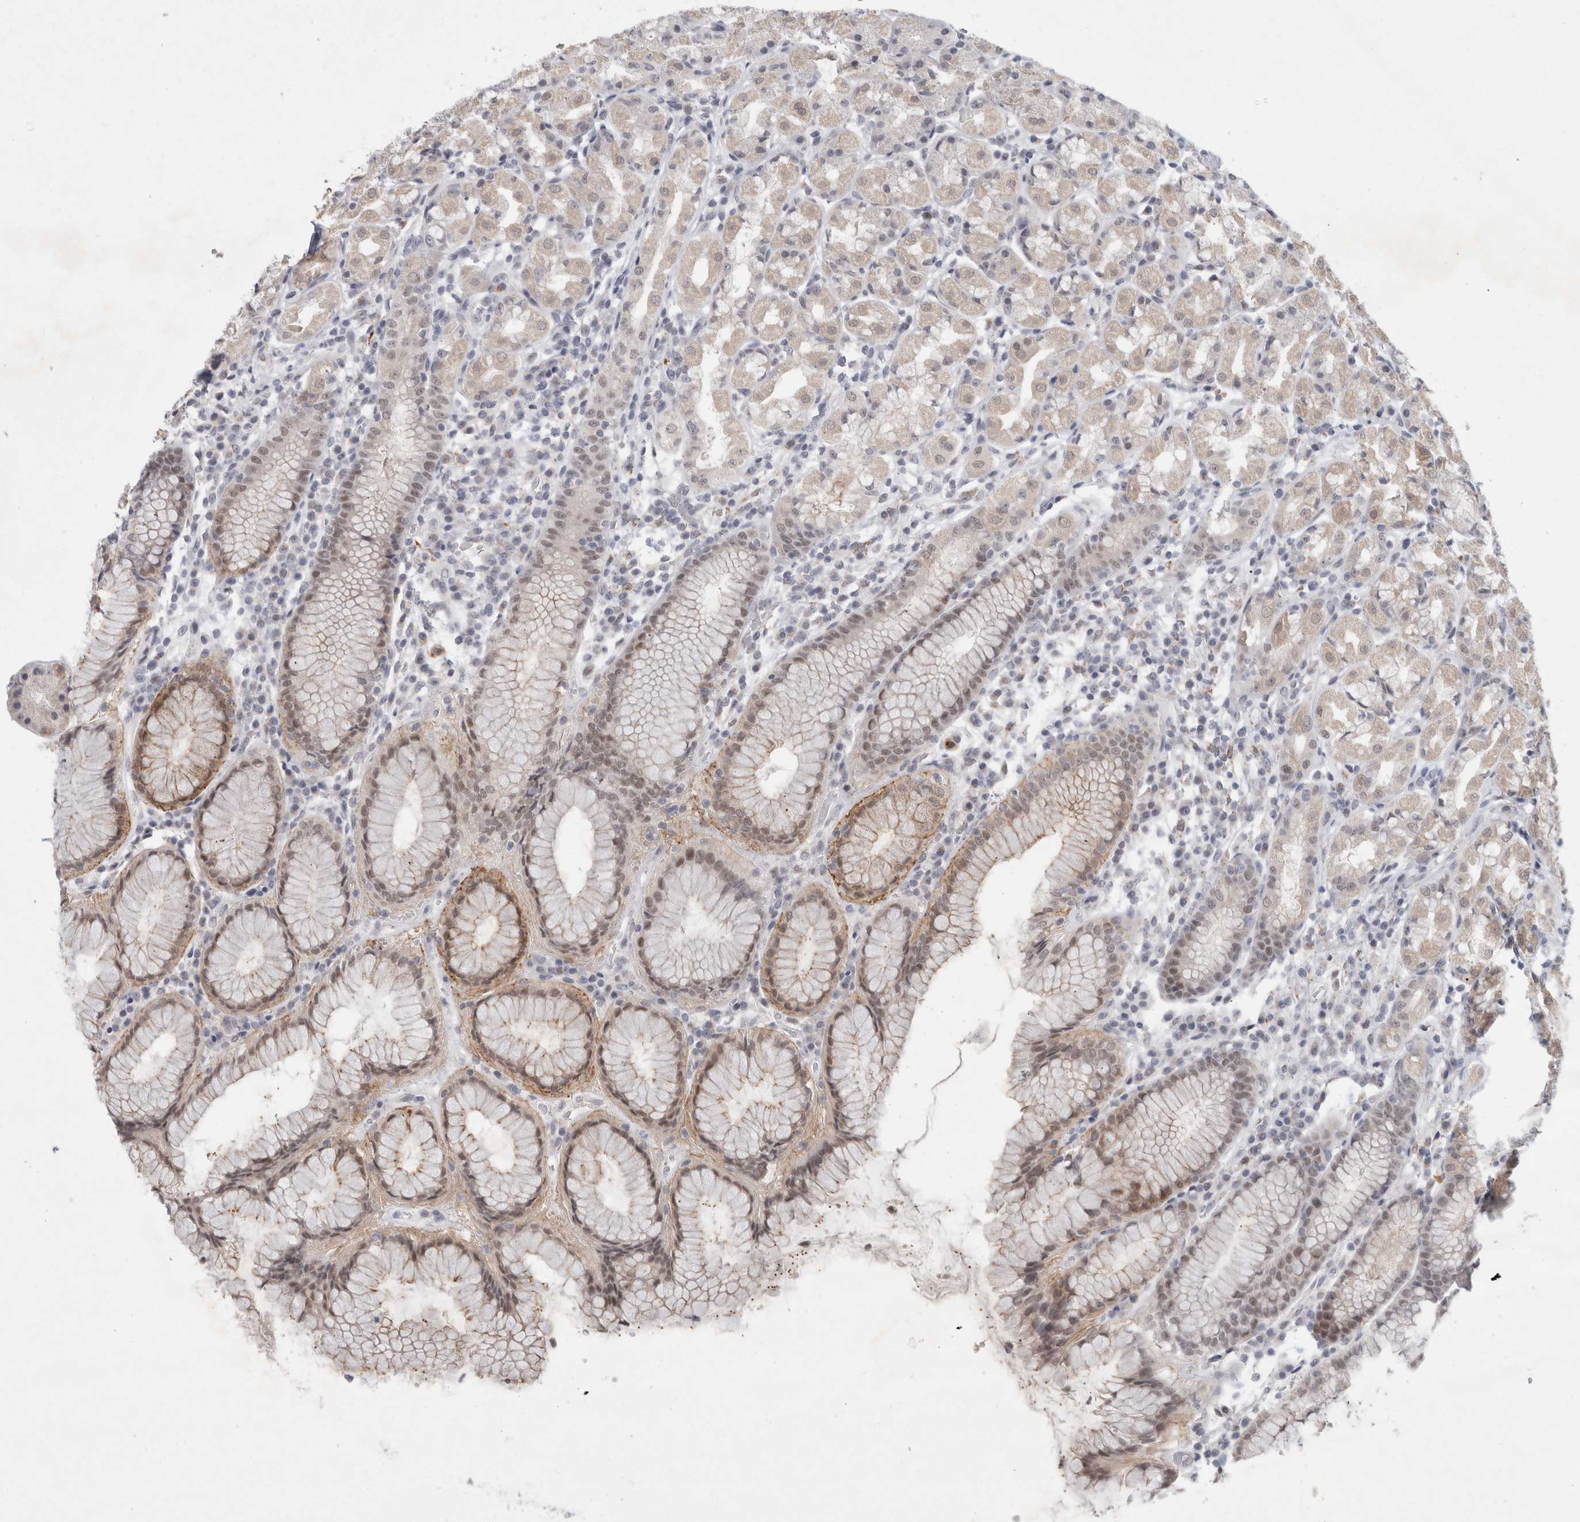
{"staining": {"intensity": "weak", "quantity": "25%-75%", "location": "cytoplasmic/membranous,nuclear"}, "tissue": "stomach", "cell_type": "Glandular cells", "image_type": "normal", "snomed": [{"axis": "morphology", "description": "Normal tissue, NOS"}, {"axis": "topography", "description": "Stomach, lower"}], "caption": "Unremarkable stomach shows weak cytoplasmic/membranous,nuclear staining in about 25%-75% of glandular cells, visualized by immunohistochemistry. (DAB (3,3'-diaminobenzidine) IHC with brightfield microscopy, high magnification).", "gene": "NIPA1", "patient": {"sex": "female", "age": 56}}